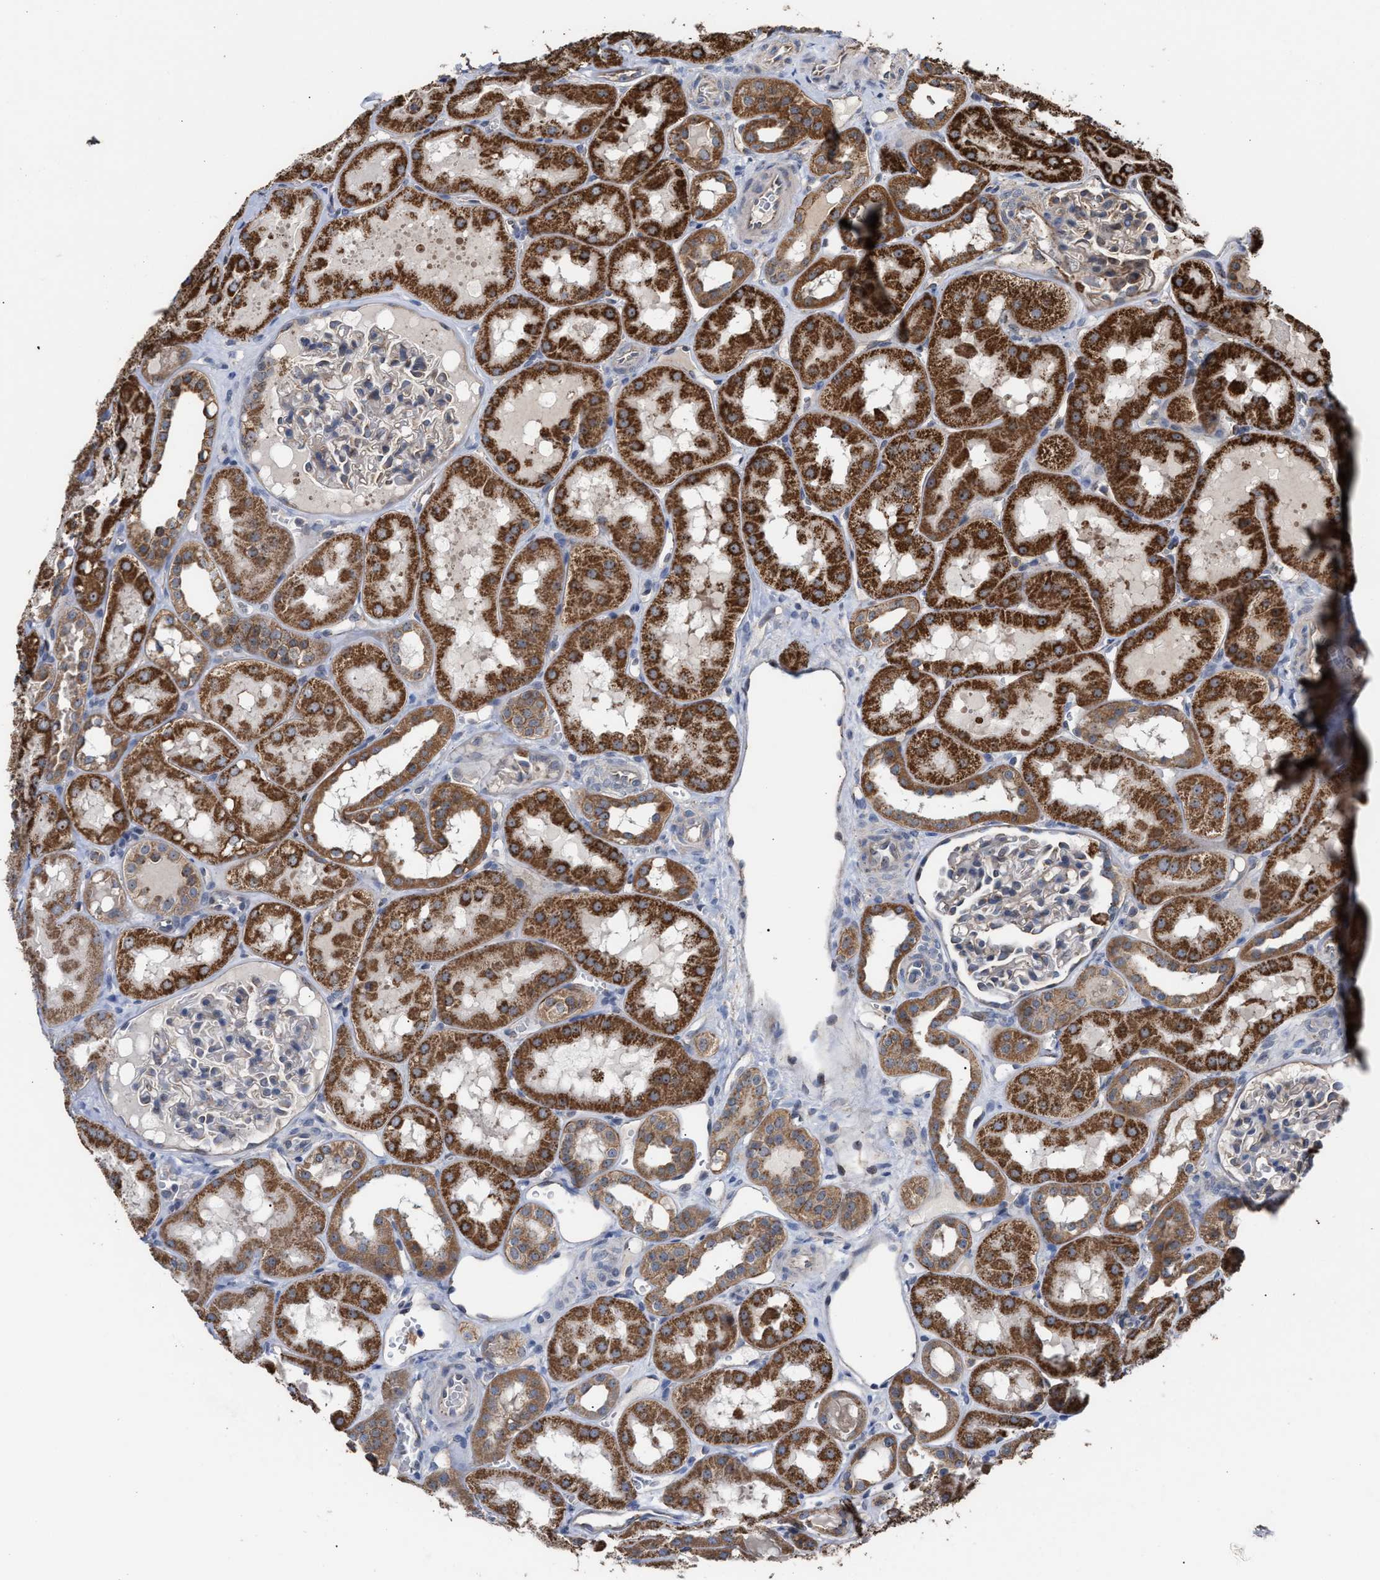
{"staining": {"intensity": "negative", "quantity": "none", "location": "none"}, "tissue": "kidney", "cell_type": "Cells in glomeruli", "image_type": "normal", "snomed": [{"axis": "morphology", "description": "Normal tissue, NOS"}, {"axis": "topography", "description": "Kidney"}, {"axis": "topography", "description": "Urinary bladder"}], "caption": "A high-resolution image shows IHC staining of benign kidney, which shows no significant staining in cells in glomeruli. (Stains: DAB immunohistochemistry (IHC) with hematoxylin counter stain, Microscopy: brightfield microscopy at high magnification).", "gene": "EXOSC2", "patient": {"sex": "male", "age": 16}}